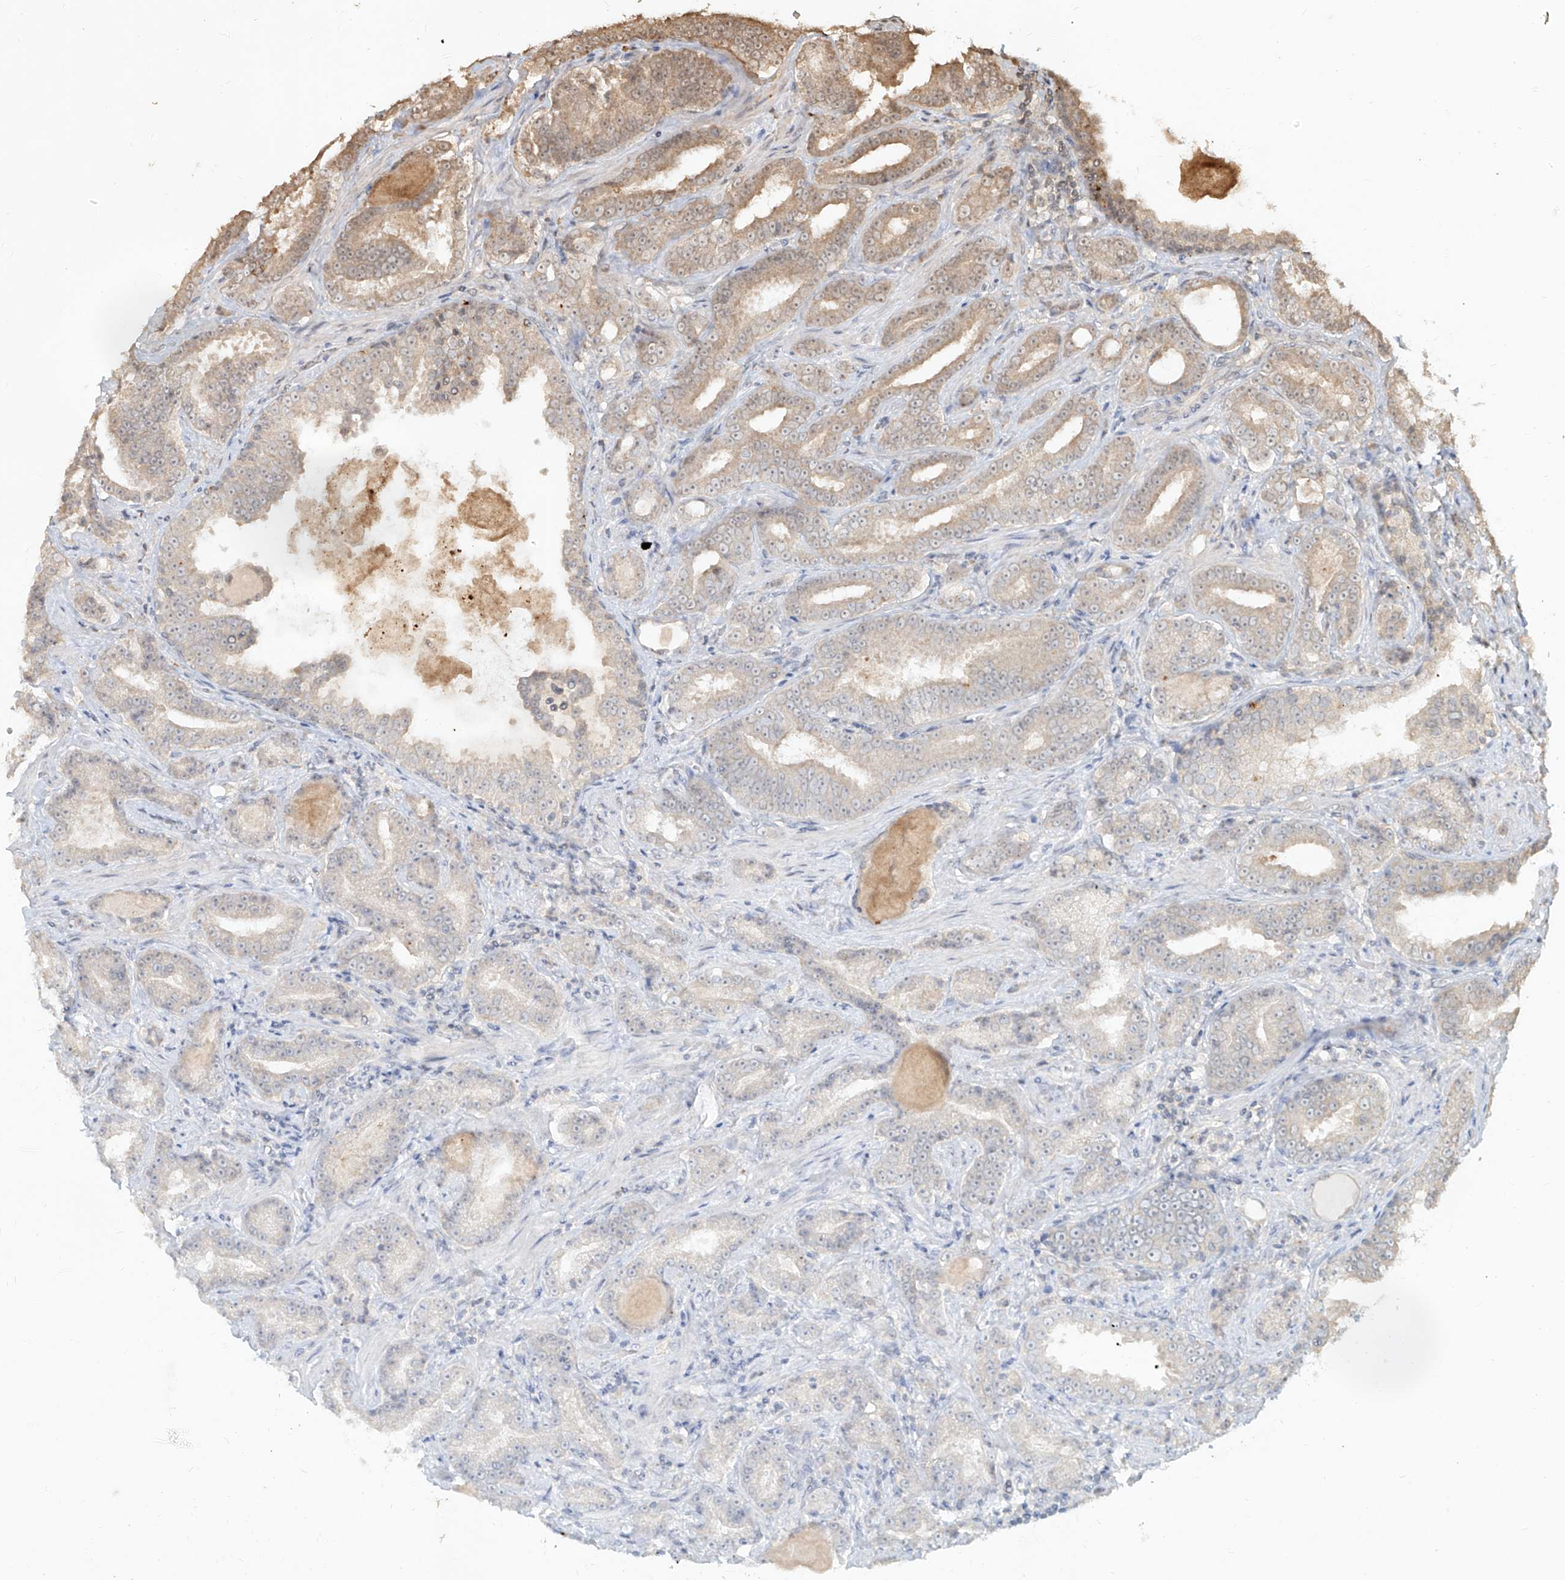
{"staining": {"intensity": "weak", "quantity": "25%-75%", "location": "cytoplasmic/membranous"}, "tissue": "prostate cancer", "cell_type": "Tumor cells", "image_type": "cancer", "snomed": [{"axis": "morphology", "description": "Adenocarcinoma, Low grade"}, {"axis": "topography", "description": "Prostate"}], "caption": "Protein staining of prostate low-grade adenocarcinoma tissue demonstrates weak cytoplasmic/membranous positivity in about 25%-75% of tumor cells.", "gene": "UBE2K", "patient": {"sex": "male", "age": 60}}